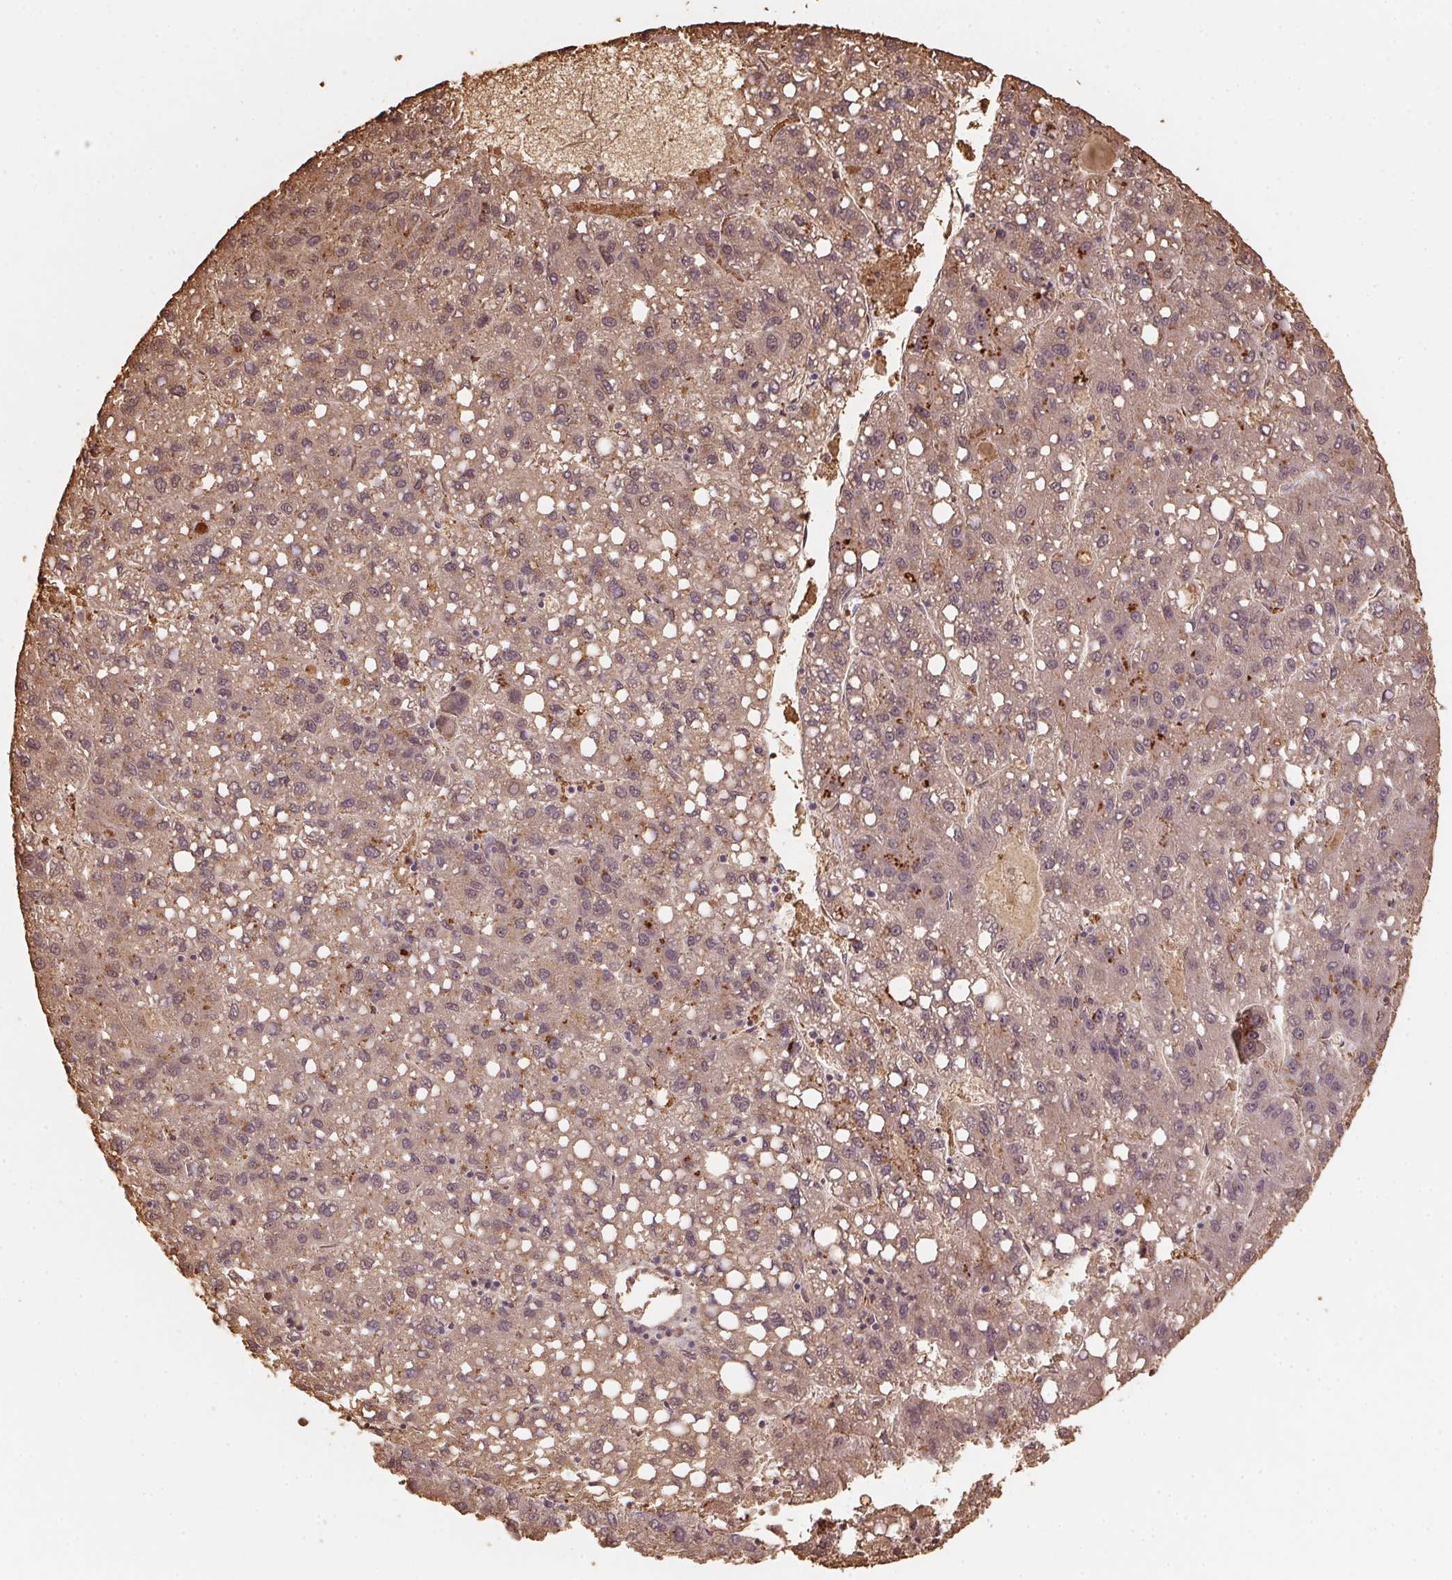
{"staining": {"intensity": "moderate", "quantity": ">75%", "location": "cytoplasmic/membranous,nuclear"}, "tissue": "liver cancer", "cell_type": "Tumor cells", "image_type": "cancer", "snomed": [{"axis": "morphology", "description": "Carcinoma, Hepatocellular, NOS"}, {"axis": "topography", "description": "Liver"}], "caption": "Immunohistochemistry of human liver cancer (hepatocellular carcinoma) reveals medium levels of moderate cytoplasmic/membranous and nuclear expression in approximately >75% of tumor cells.", "gene": "RAB22A", "patient": {"sex": "female", "age": 82}}